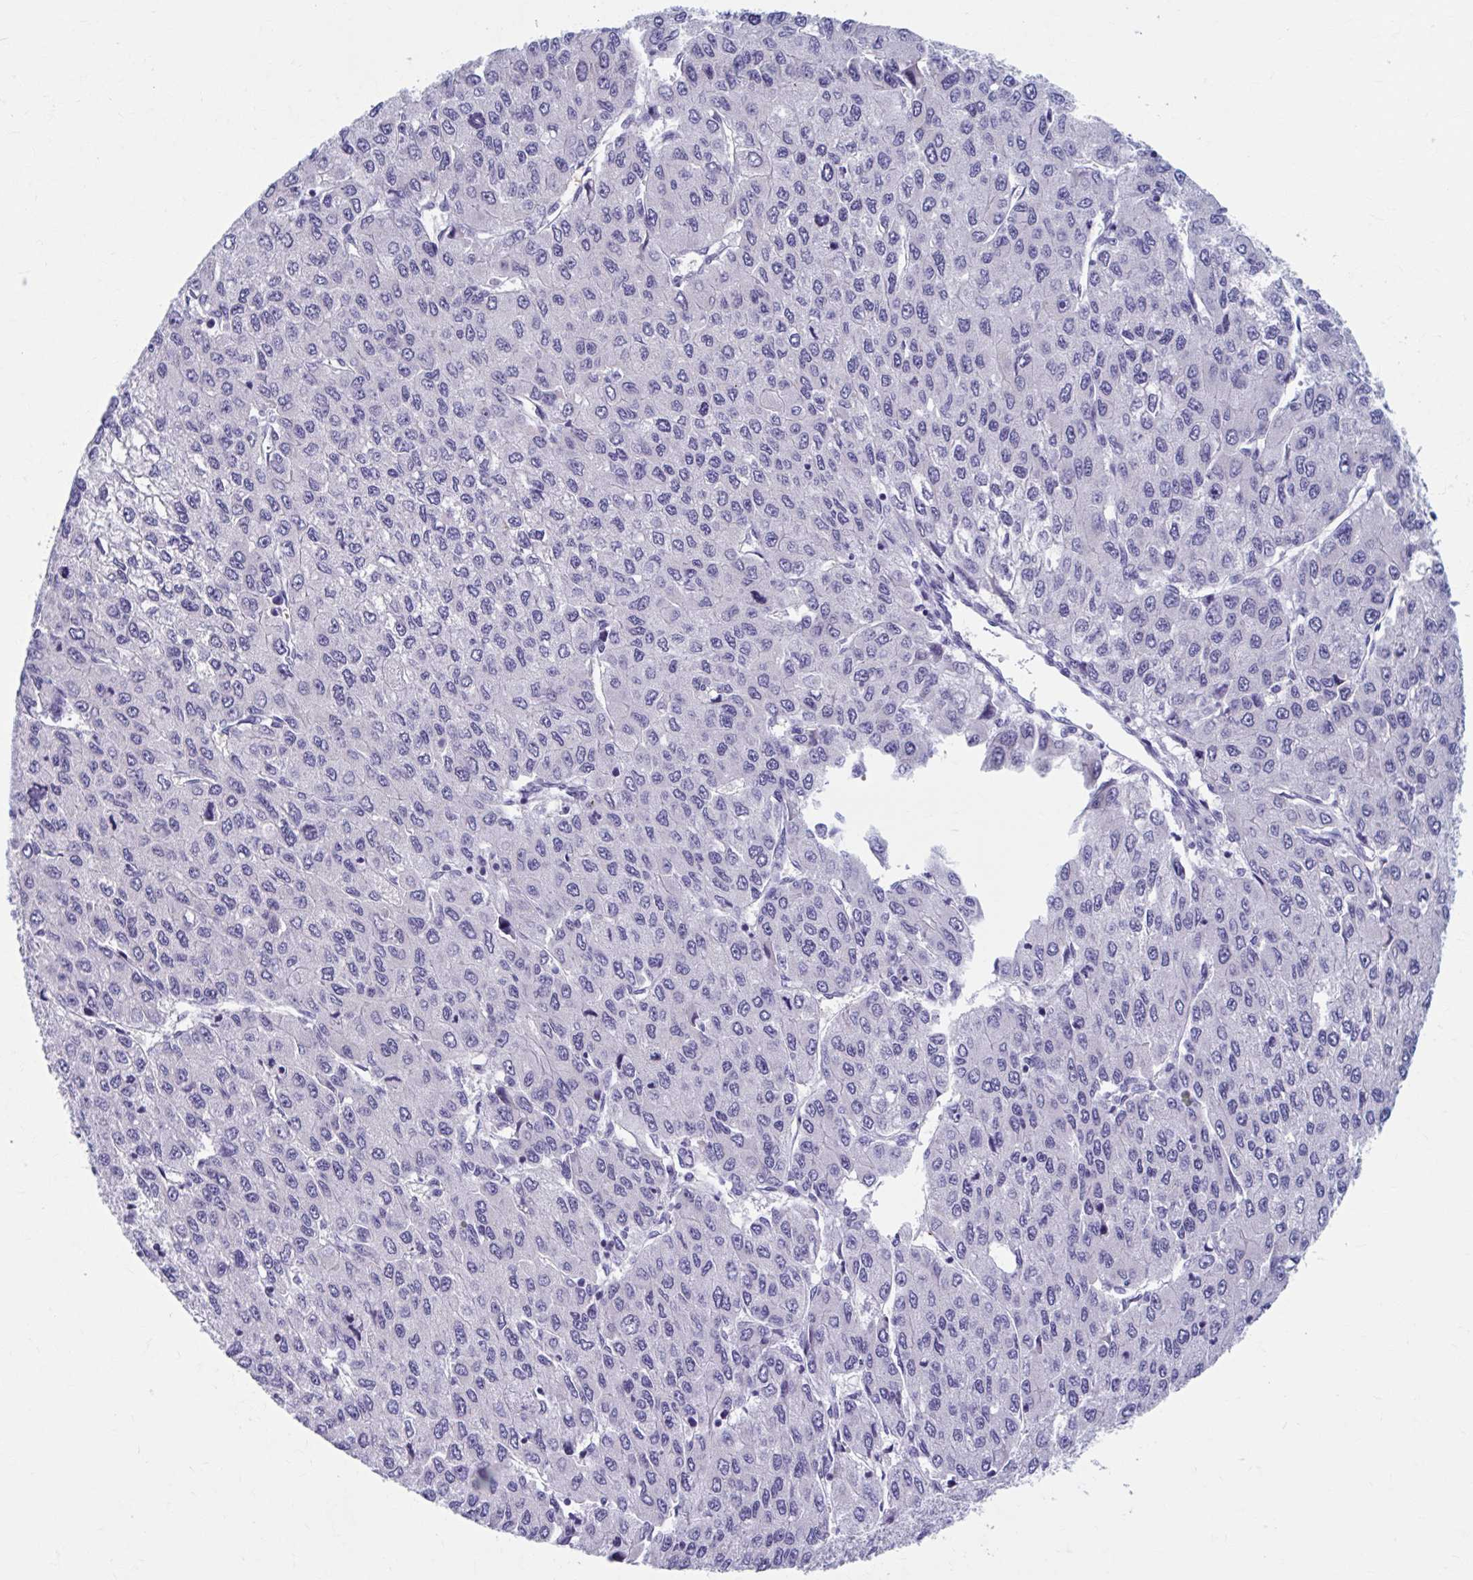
{"staining": {"intensity": "negative", "quantity": "none", "location": "none"}, "tissue": "liver cancer", "cell_type": "Tumor cells", "image_type": "cancer", "snomed": [{"axis": "morphology", "description": "Carcinoma, Hepatocellular, NOS"}, {"axis": "topography", "description": "Liver"}], "caption": "Micrograph shows no significant protein expression in tumor cells of hepatocellular carcinoma (liver).", "gene": "CCDC105", "patient": {"sex": "female", "age": 66}}